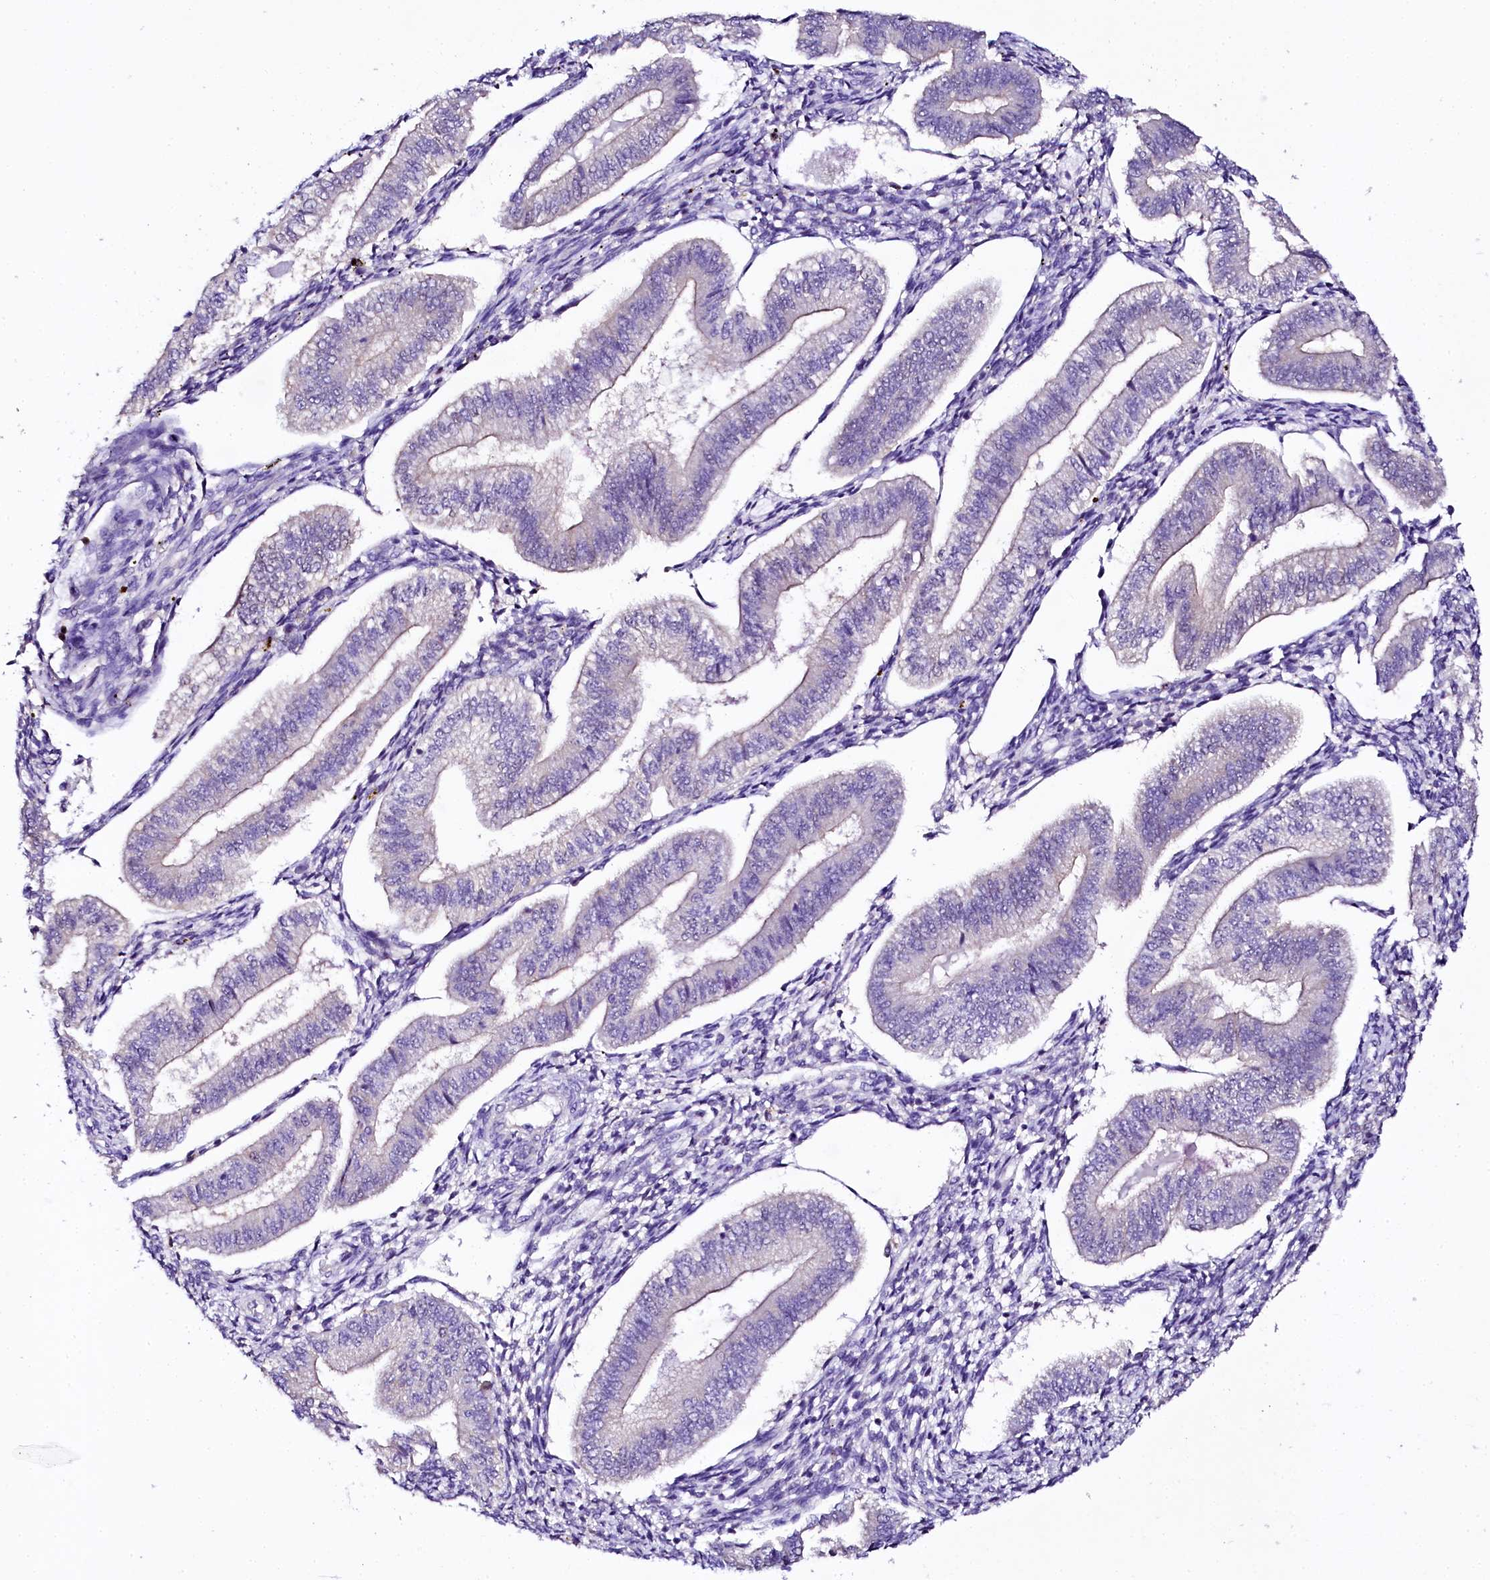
{"staining": {"intensity": "negative", "quantity": "none", "location": "none"}, "tissue": "endometrium", "cell_type": "Cells in endometrial stroma", "image_type": "normal", "snomed": [{"axis": "morphology", "description": "Normal tissue, NOS"}, {"axis": "topography", "description": "Endometrium"}], "caption": "This is a histopathology image of immunohistochemistry staining of benign endometrium, which shows no expression in cells in endometrial stroma.", "gene": "NAA16", "patient": {"sex": "female", "age": 34}}